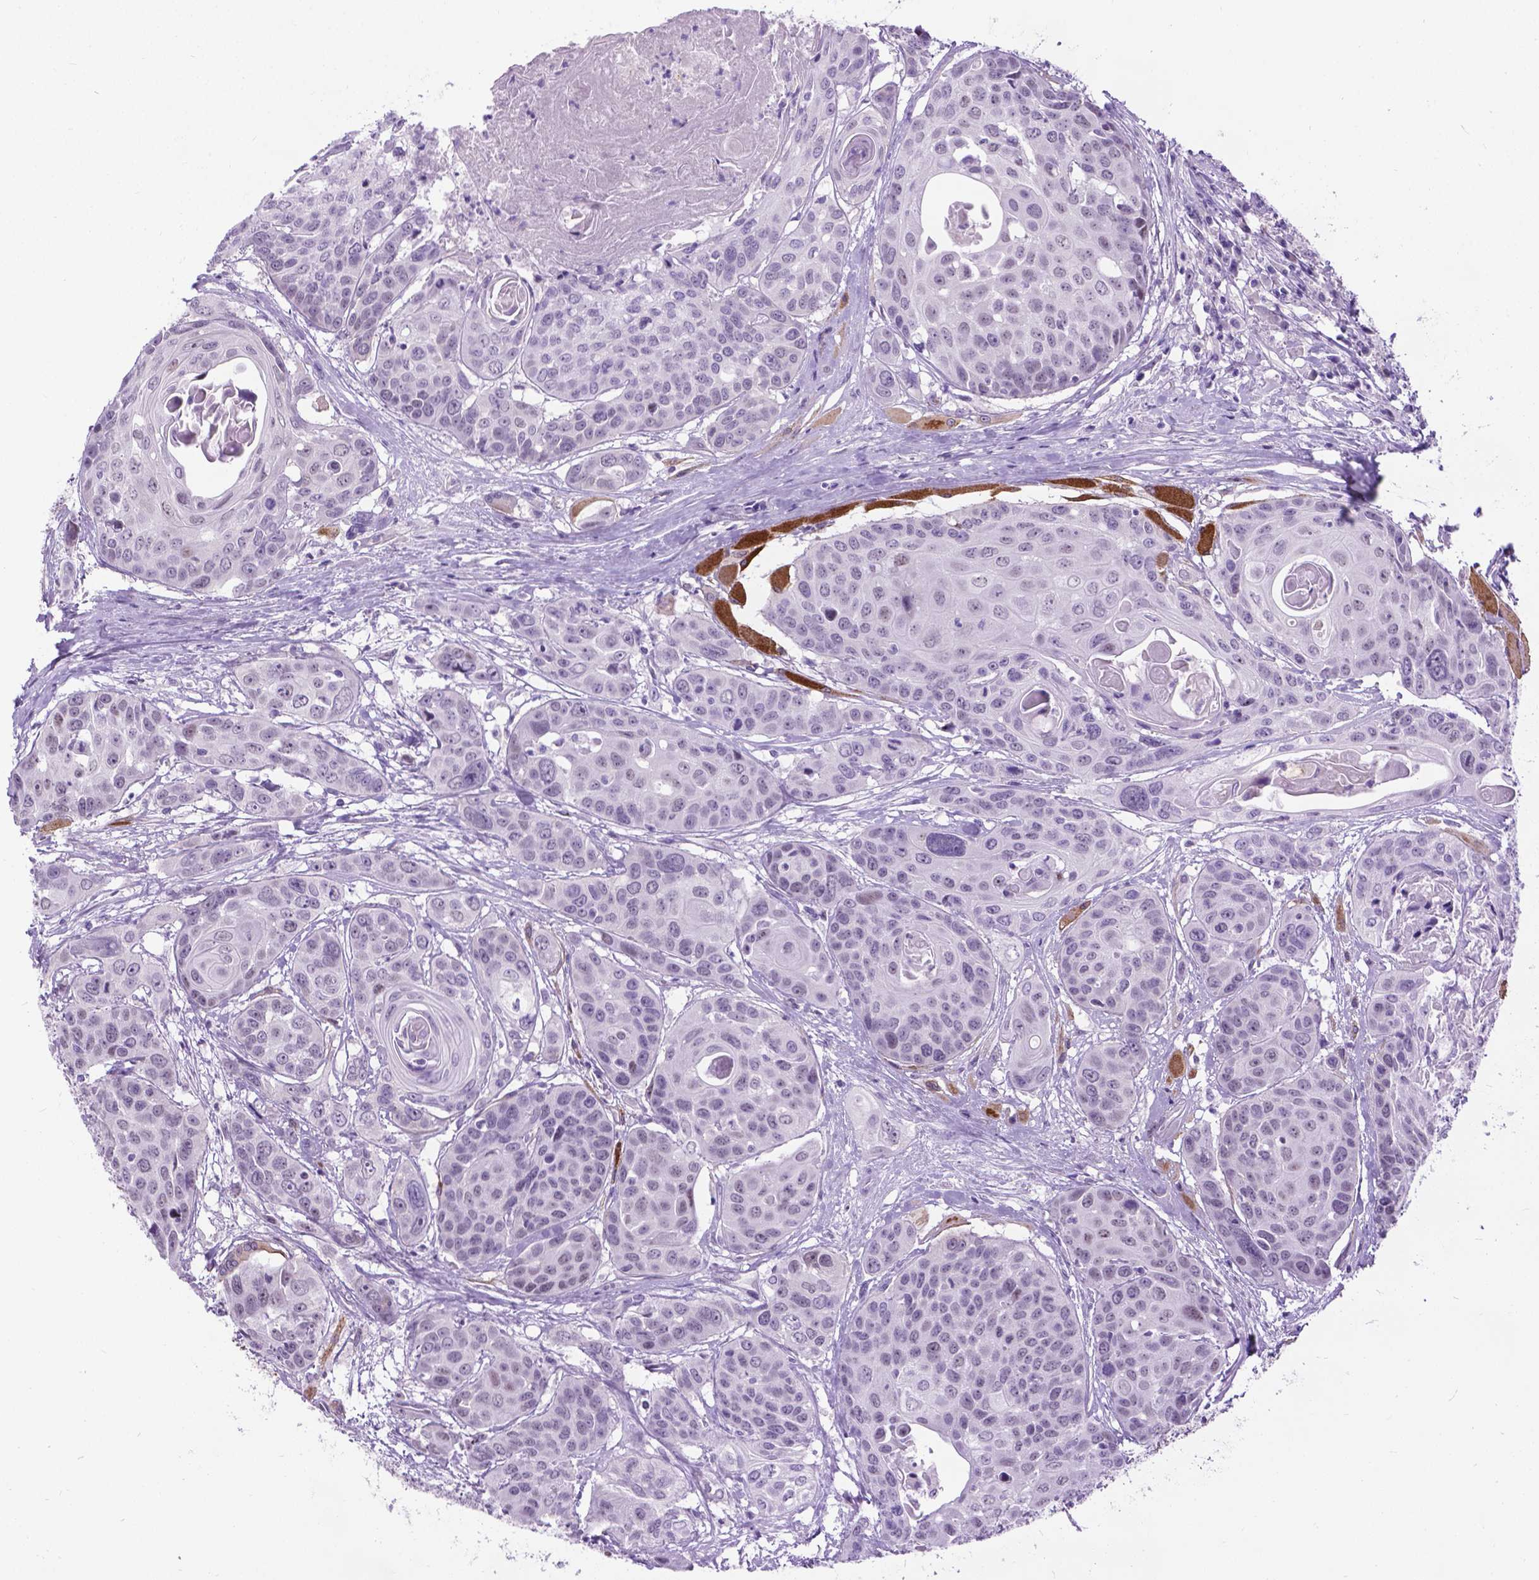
{"staining": {"intensity": "negative", "quantity": "none", "location": "none"}, "tissue": "head and neck cancer", "cell_type": "Tumor cells", "image_type": "cancer", "snomed": [{"axis": "morphology", "description": "Squamous cell carcinoma, NOS"}, {"axis": "topography", "description": "Oral tissue"}, {"axis": "topography", "description": "Head-Neck"}], "caption": "Image shows no significant protein staining in tumor cells of head and neck cancer (squamous cell carcinoma).", "gene": "PROB1", "patient": {"sex": "male", "age": 56}}